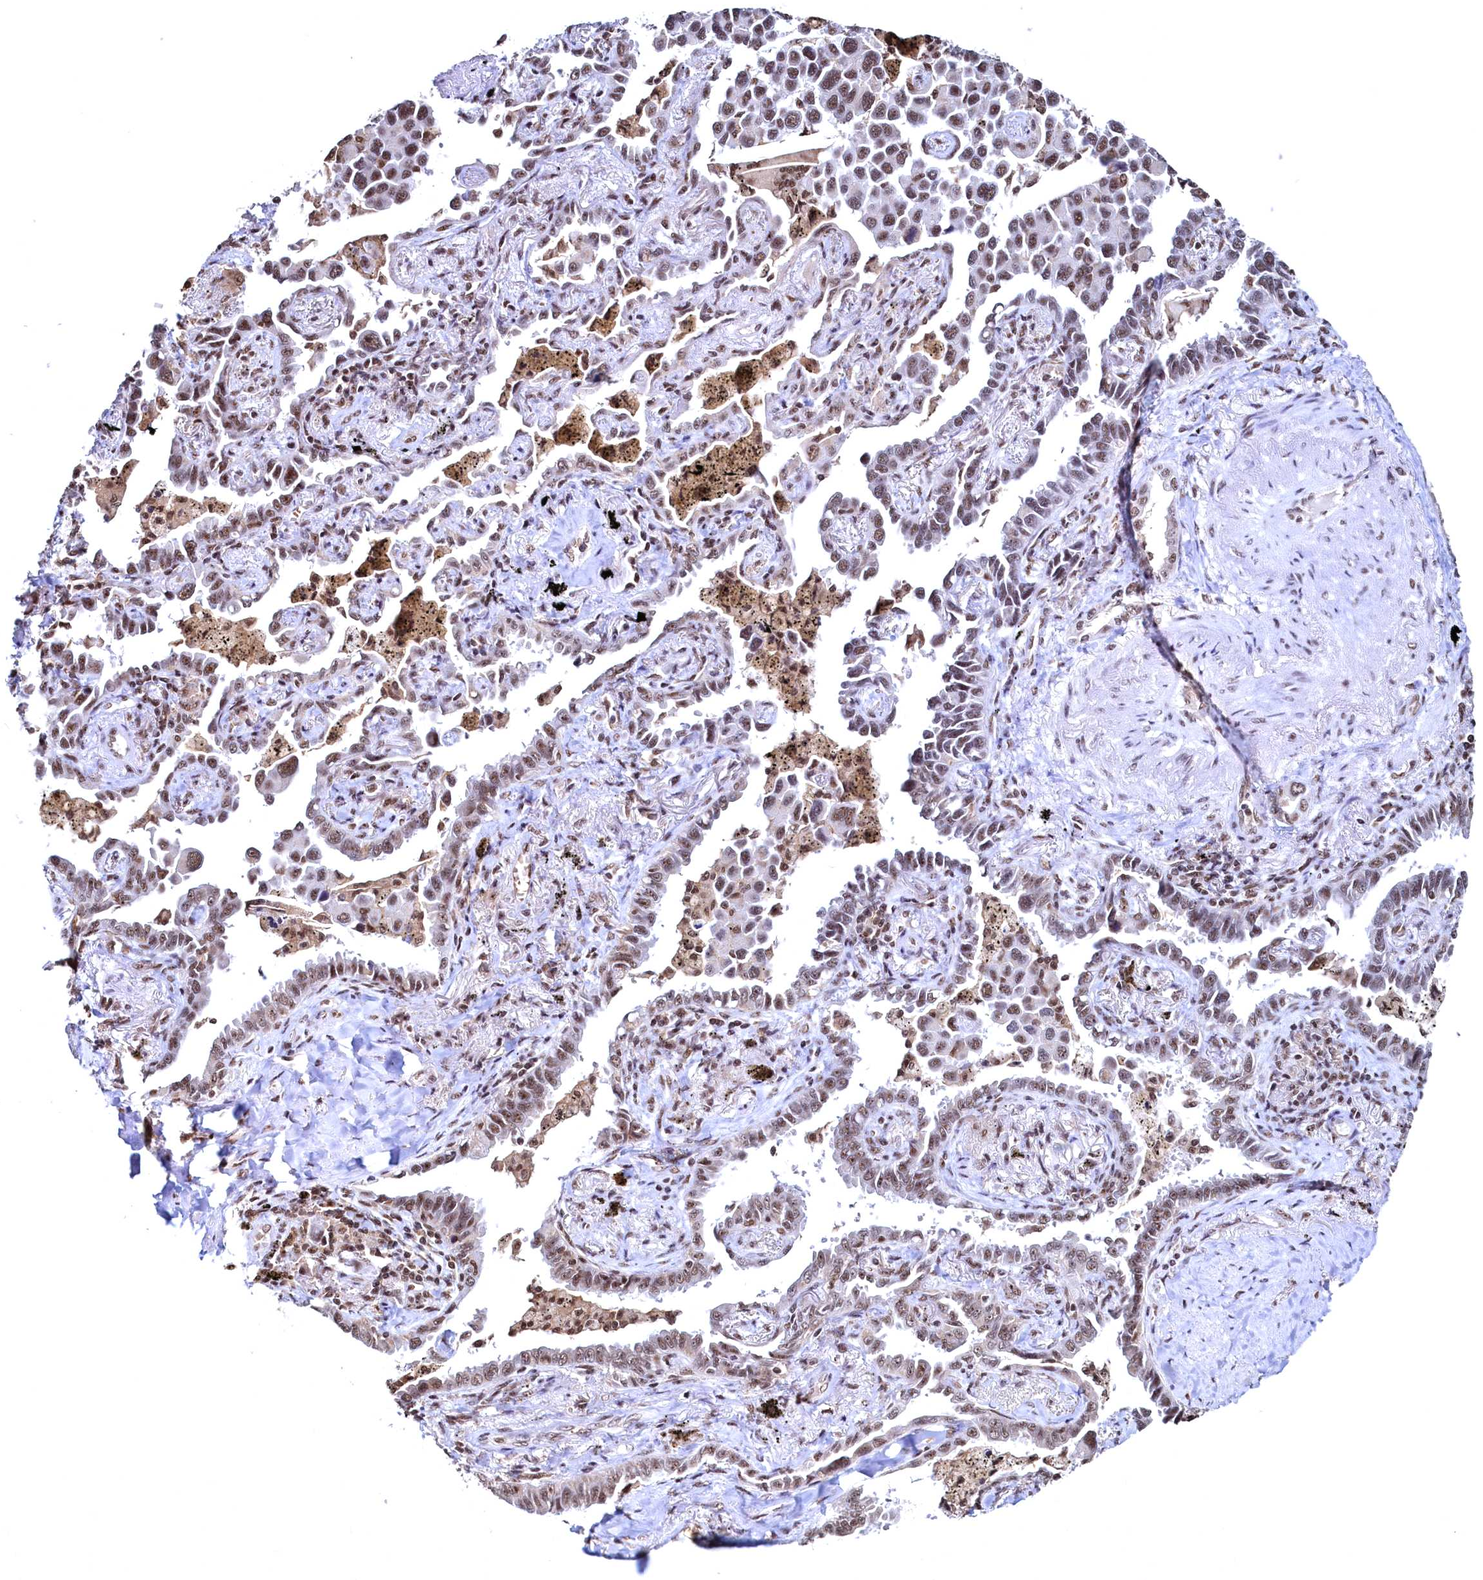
{"staining": {"intensity": "moderate", "quantity": ">75%", "location": "nuclear"}, "tissue": "lung cancer", "cell_type": "Tumor cells", "image_type": "cancer", "snomed": [{"axis": "morphology", "description": "Adenocarcinoma, NOS"}, {"axis": "topography", "description": "Lung"}], "caption": "This micrograph shows immunohistochemistry staining of human lung cancer, with medium moderate nuclear expression in approximately >75% of tumor cells.", "gene": "RSRC2", "patient": {"sex": "male", "age": 67}}